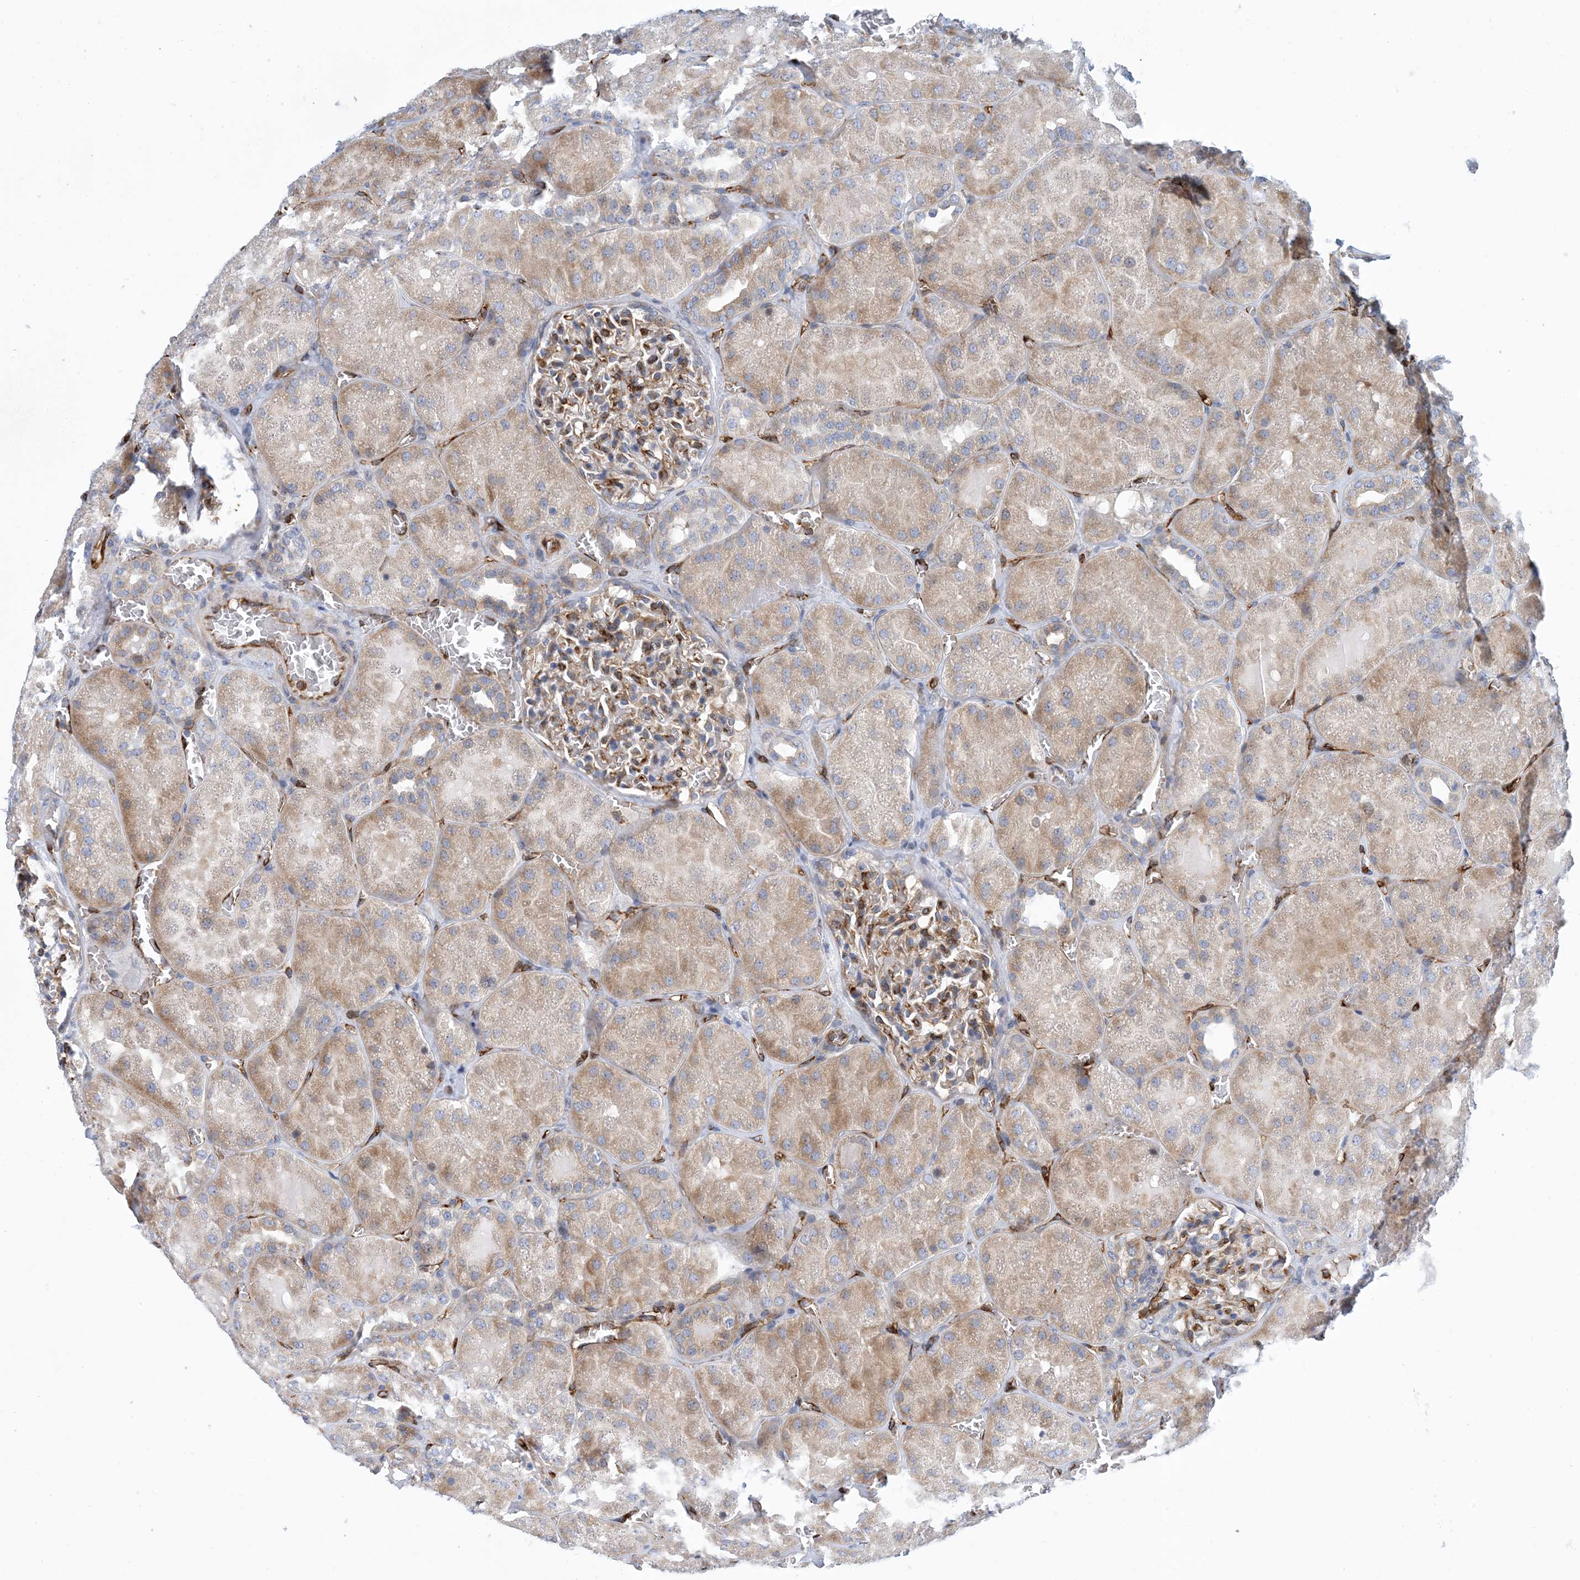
{"staining": {"intensity": "moderate", "quantity": "<25%", "location": "cytoplasmic/membranous"}, "tissue": "kidney", "cell_type": "Cells in glomeruli", "image_type": "normal", "snomed": [{"axis": "morphology", "description": "Normal tissue, NOS"}, {"axis": "topography", "description": "Kidney"}], "caption": "Immunohistochemistry (IHC) (DAB (3,3'-diaminobenzidine)) staining of benign kidney displays moderate cytoplasmic/membranous protein positivity in about <25% of cells in glomeruli. The protein is shown in brown color, while the nuclei are stained blue.", "gene": "PCDHA2", "patient": {"sex": "male", "age": 28}}